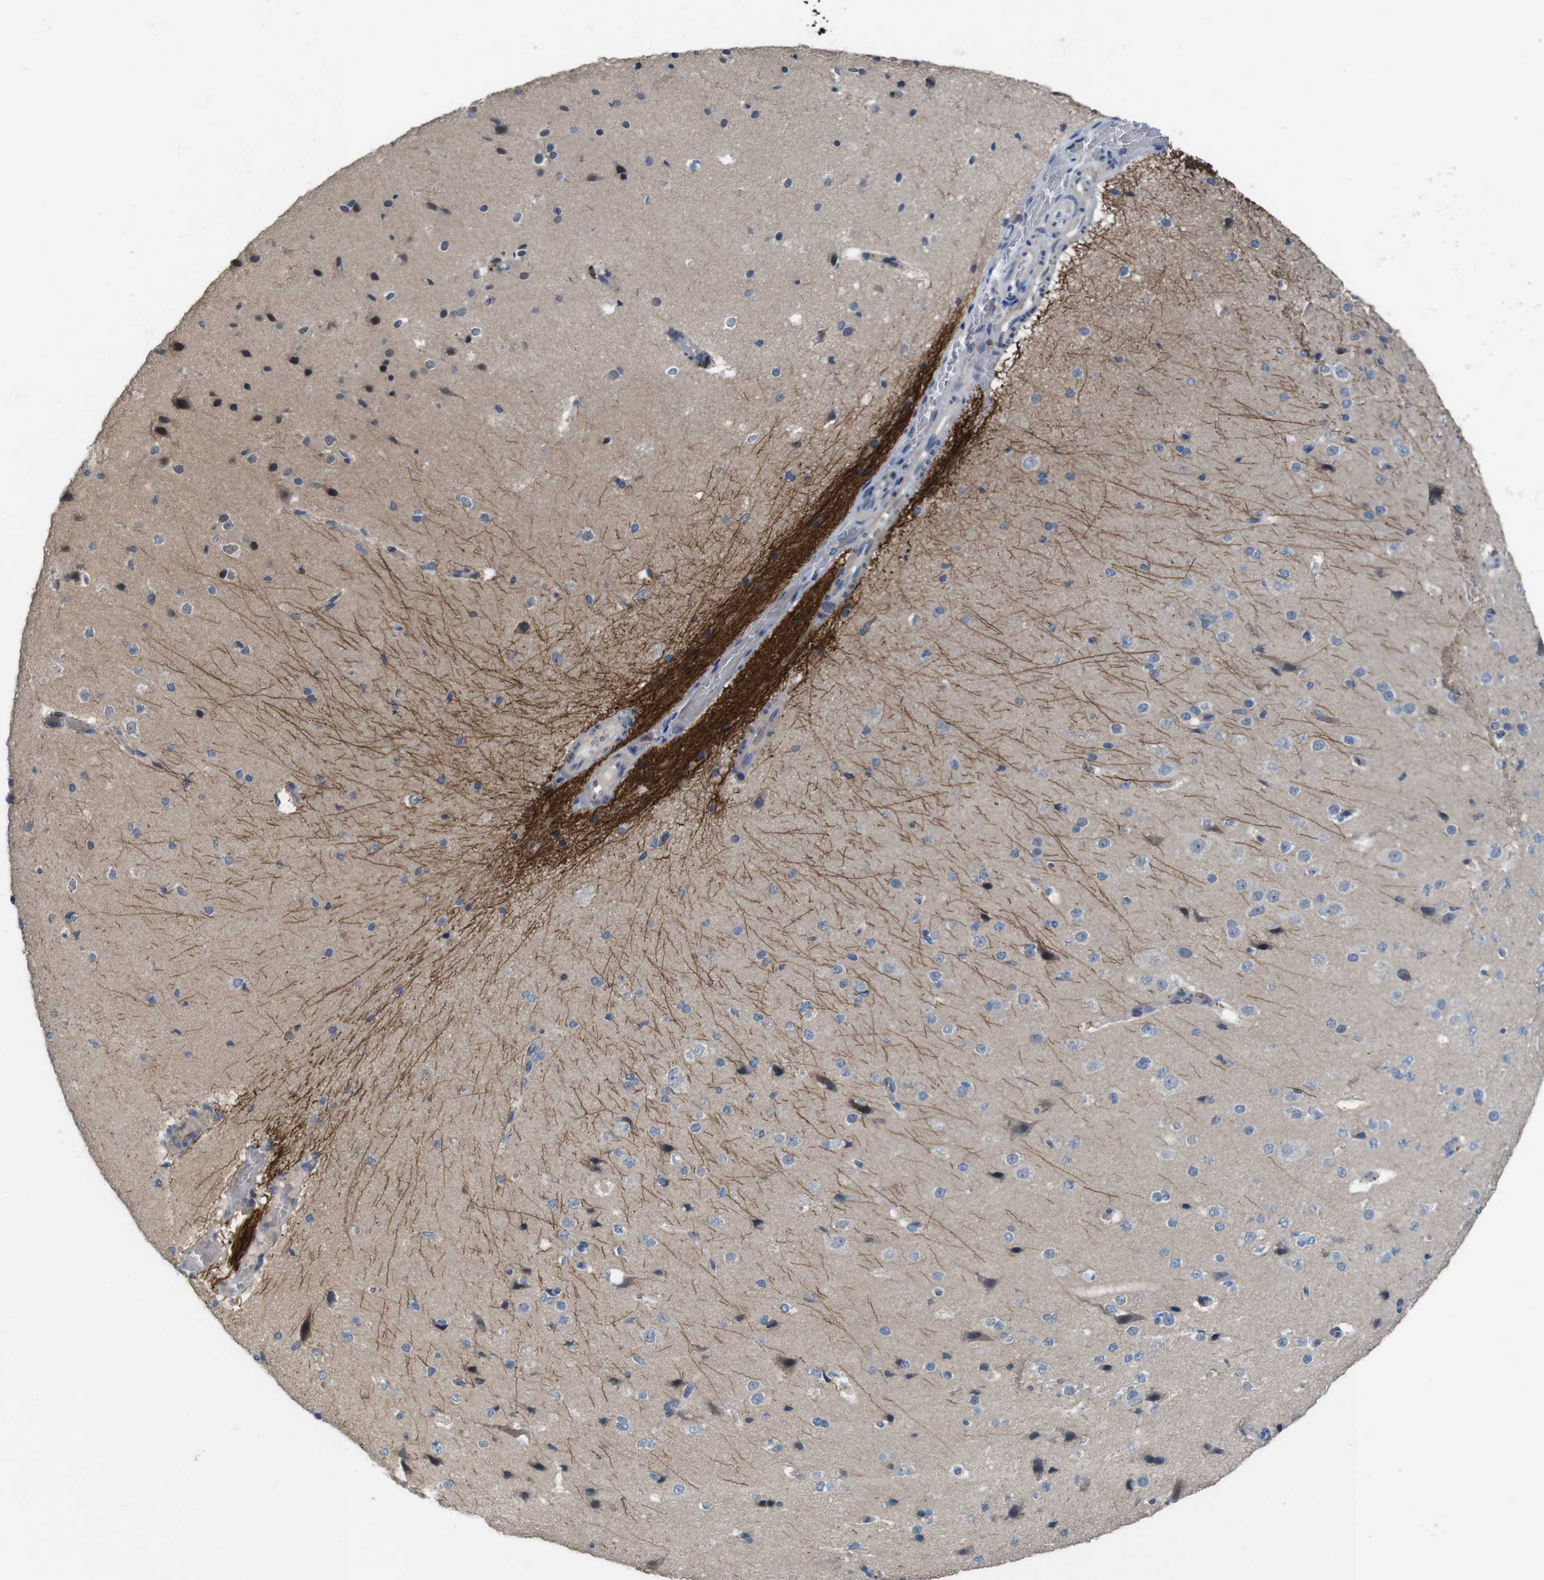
{"staining": {"intensity": "negative", "quantity": "none", "location": "none"}, "tissue": "cerebral cortex", "cell_type": "Endothelial cells", "image_type": "normal", "snomed": [{"axis": "morphology", "description": "Normal tissue, NOS"}, {"axis": "morphology", "description": "Developmental malformation"}, {"axis": "topography", "description": "Cerebral cortex"}], "caption": "Immunohistochemistry (IHC) of benign cerebral cortex displays no expression in endothelial cells.", "gene": "MOGAT3", "patient": {"sex": "female", "age": 30}}